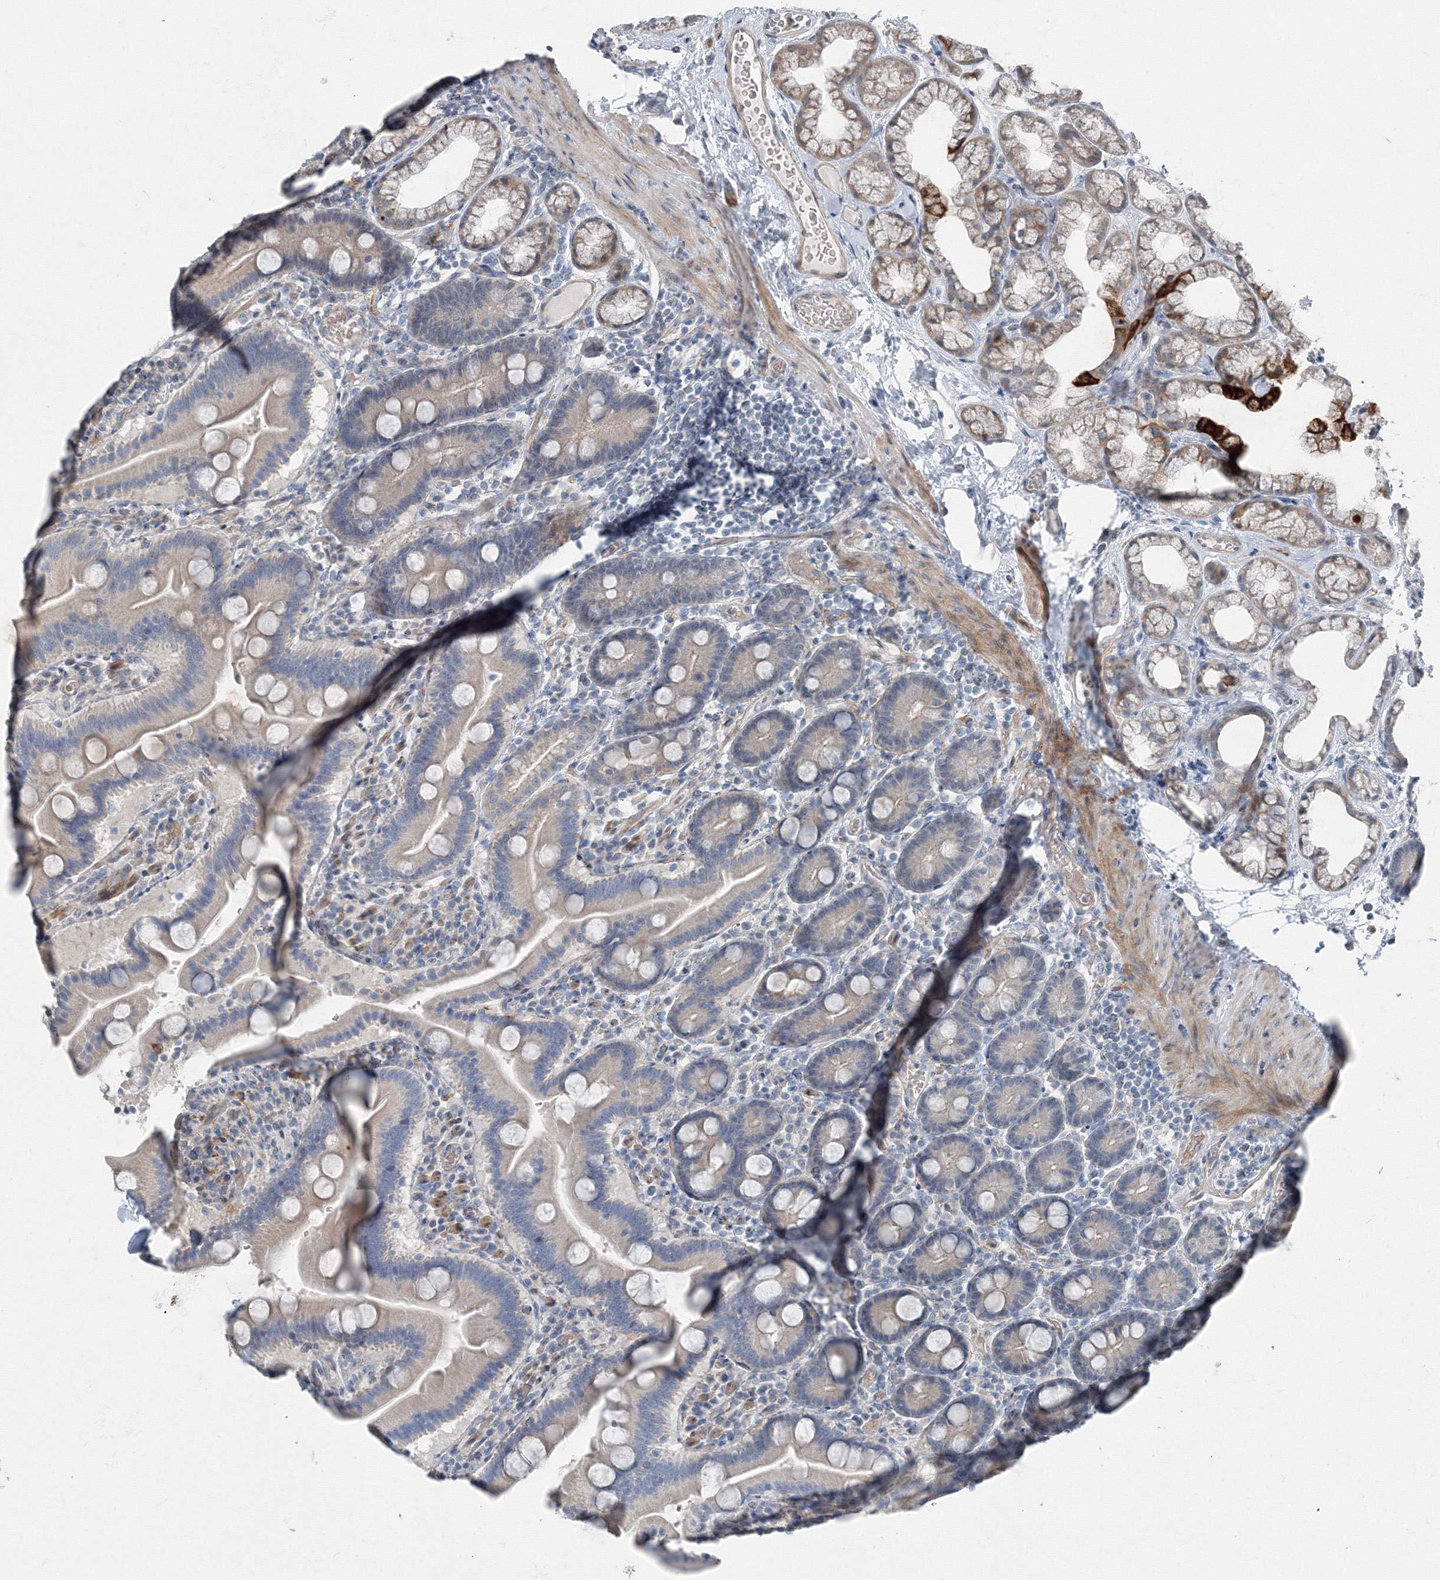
{"staining": {"intensity": "negative", "quantity": "none", "location": "none"}, "tissue": "duodenum", "cell_type": "Glandular cells", "image_type": "normal", "snomed": [{"axis": "morphology", "description": "Normal tissue, NOS"}, {"axis": "topography", "description": "Duodenum"}], "caption": "This is a micrograph of IHC staining of benign duodenum, which shows no positivity in glandular cells.", "gene": "AASDH", "patient": {"sex": "male", "age": 55}}